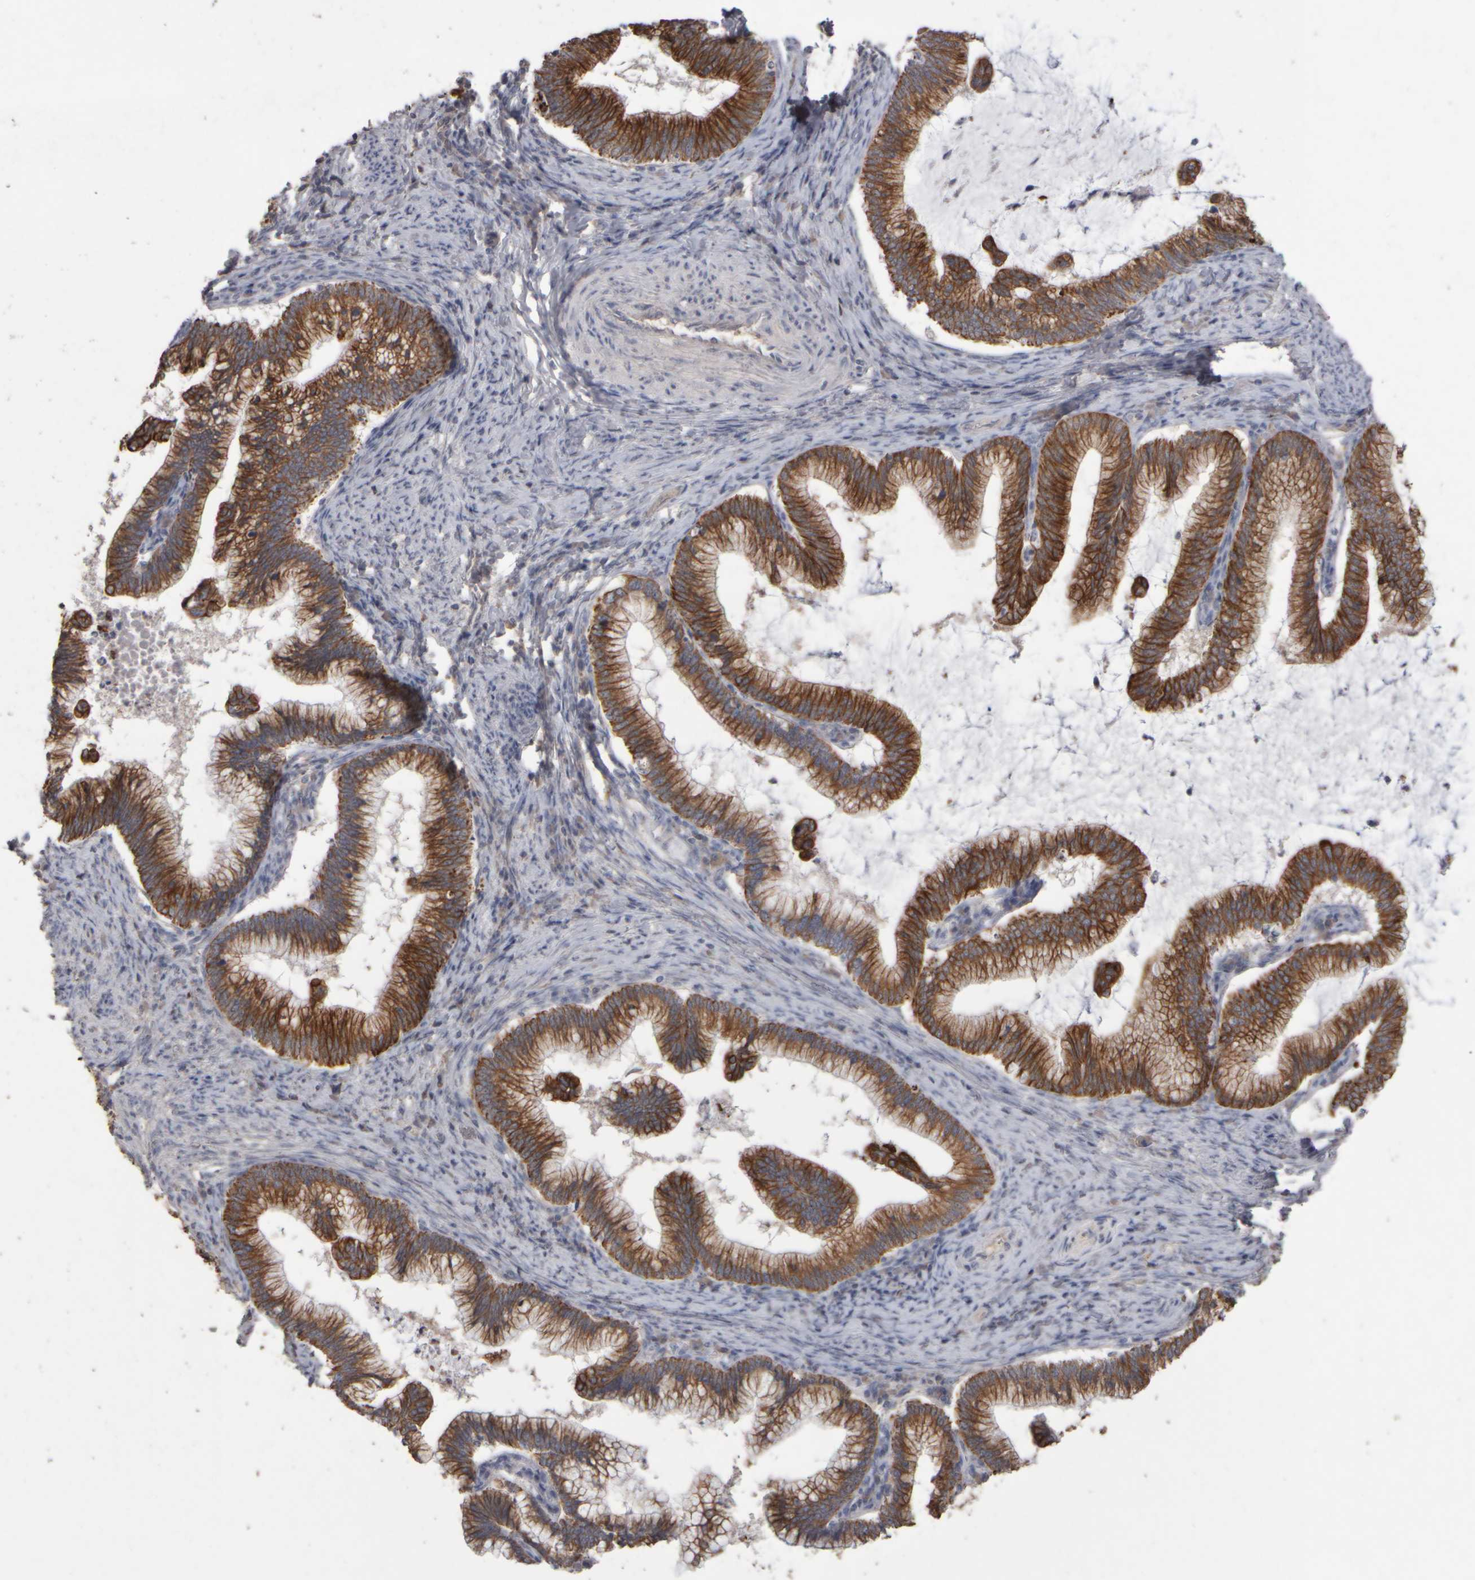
{"staining": {"intensity": "strong", "quantity": ">75%", "location": "cytoplasmic/membranous"}, "tissue": "cervical cancer", "cell_type": "Tumor cells", "image_type": "cancer", "snomed": [{"axis": "morphology", "description": "Adenocarcinoma, NOS"}, {"axis": "topography", "description": "Cervix"}], "caption": "A histopathology image of cervical adenocarcinoma stained for a protein demonstrates strong cytoplasmic/membranous brown staining in tumor cells.", "gene": "EPHX2", "patient": {"sex": "female", "age": 36}}